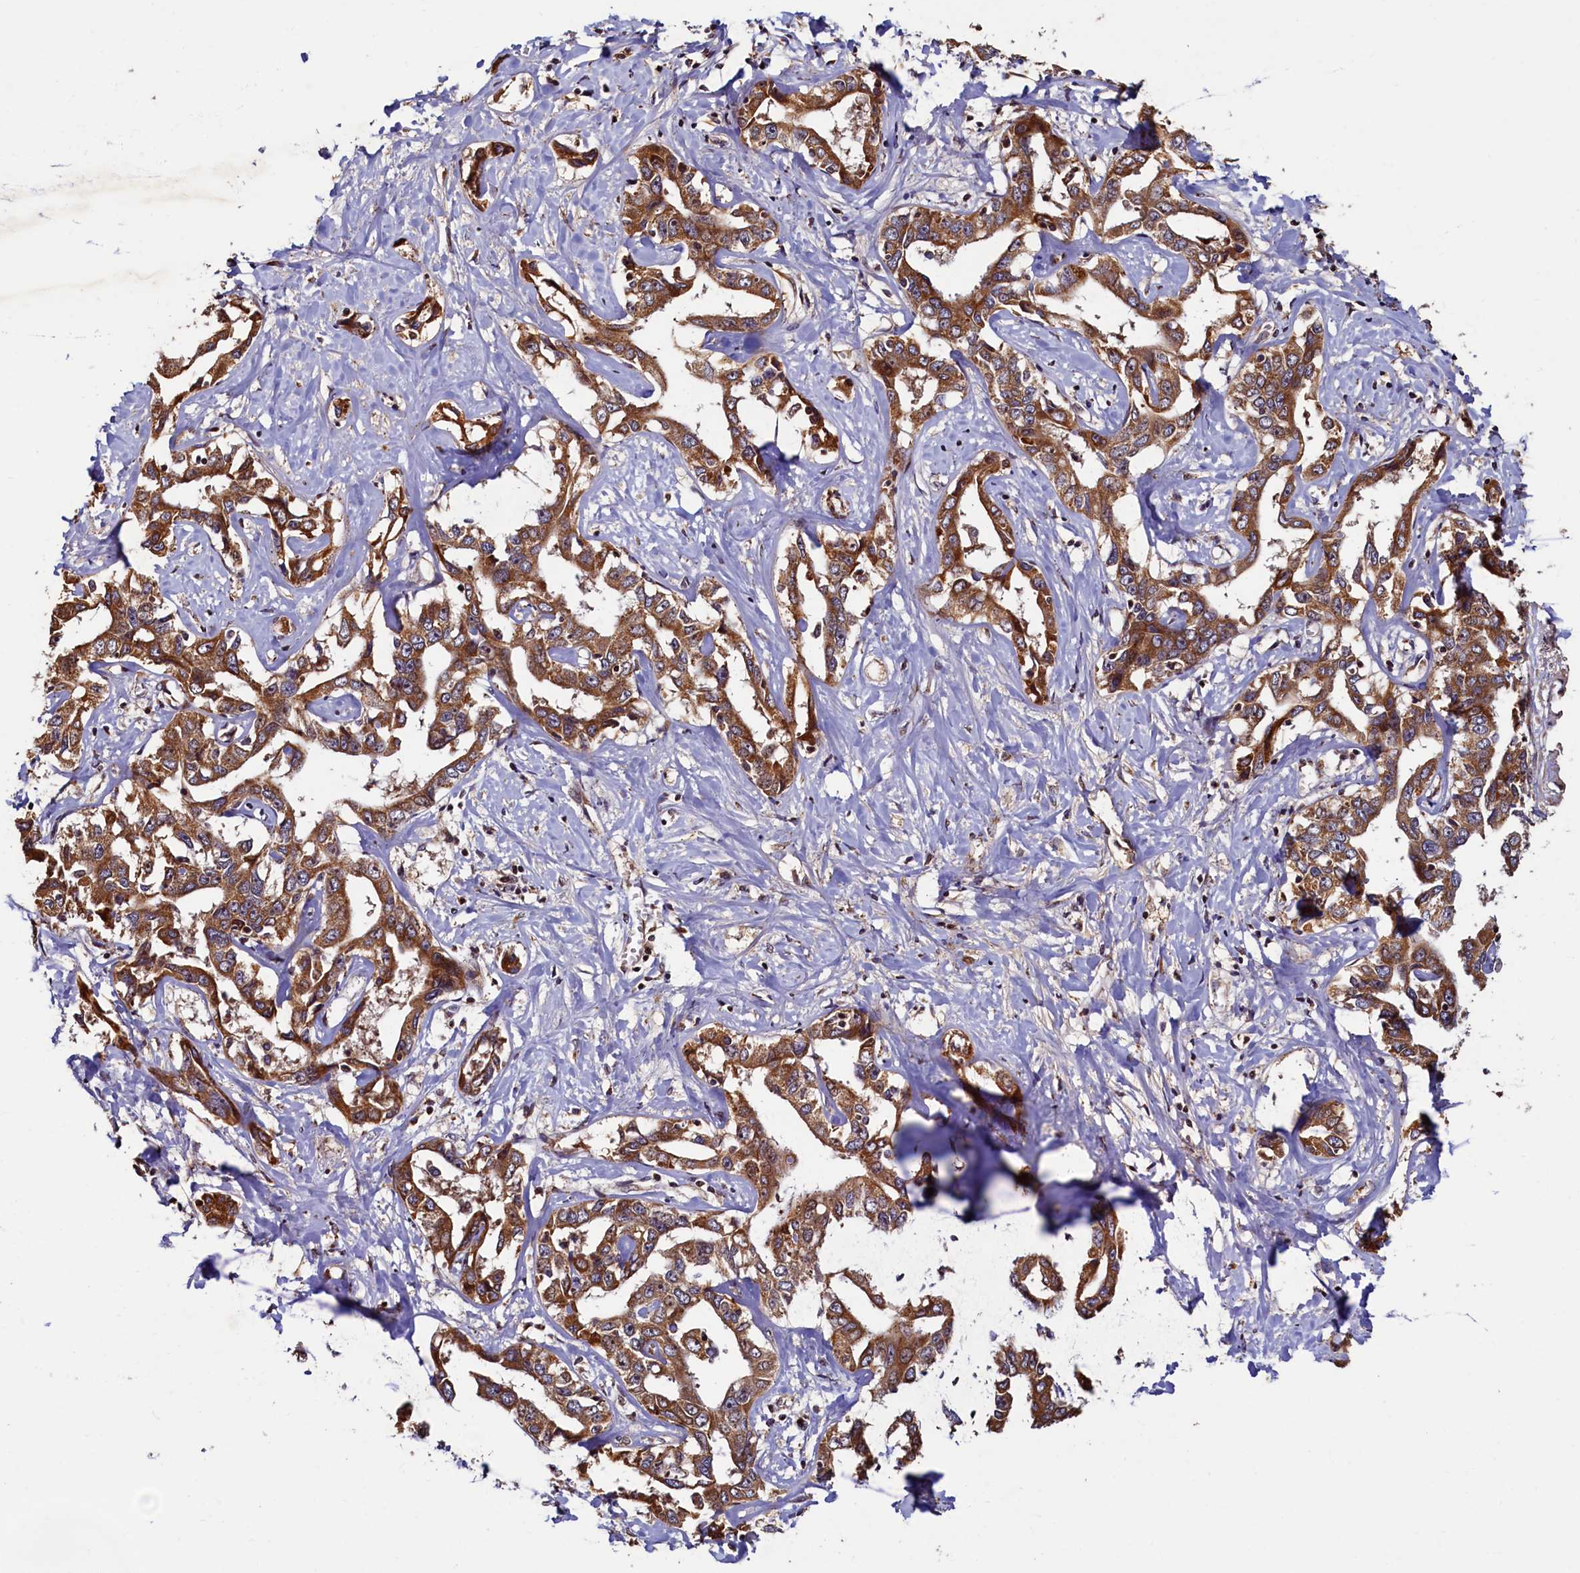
{"staining": {"intensity": "moderate", "quantity": ">75%", "location": "cytoplasmic/membranous"}, "tissue": "liver cancer", "cell_type": "Tumor cells", "image_type": "cancer", "snomed": [{"axis": "morphology", "description": "Cholangiocarcinoma"}, {"axis": "topography", "description": "Liver"}], "caption": "A micrograph showing moderate cytoplasmic/membranous expression in about >75% of tumor cells in cholangiocarcinoma (liver), as visualized by brown immunohistochemical staining.", "gene": "NCKAP5L", "patient": {"sex": "male", "age": 59}}